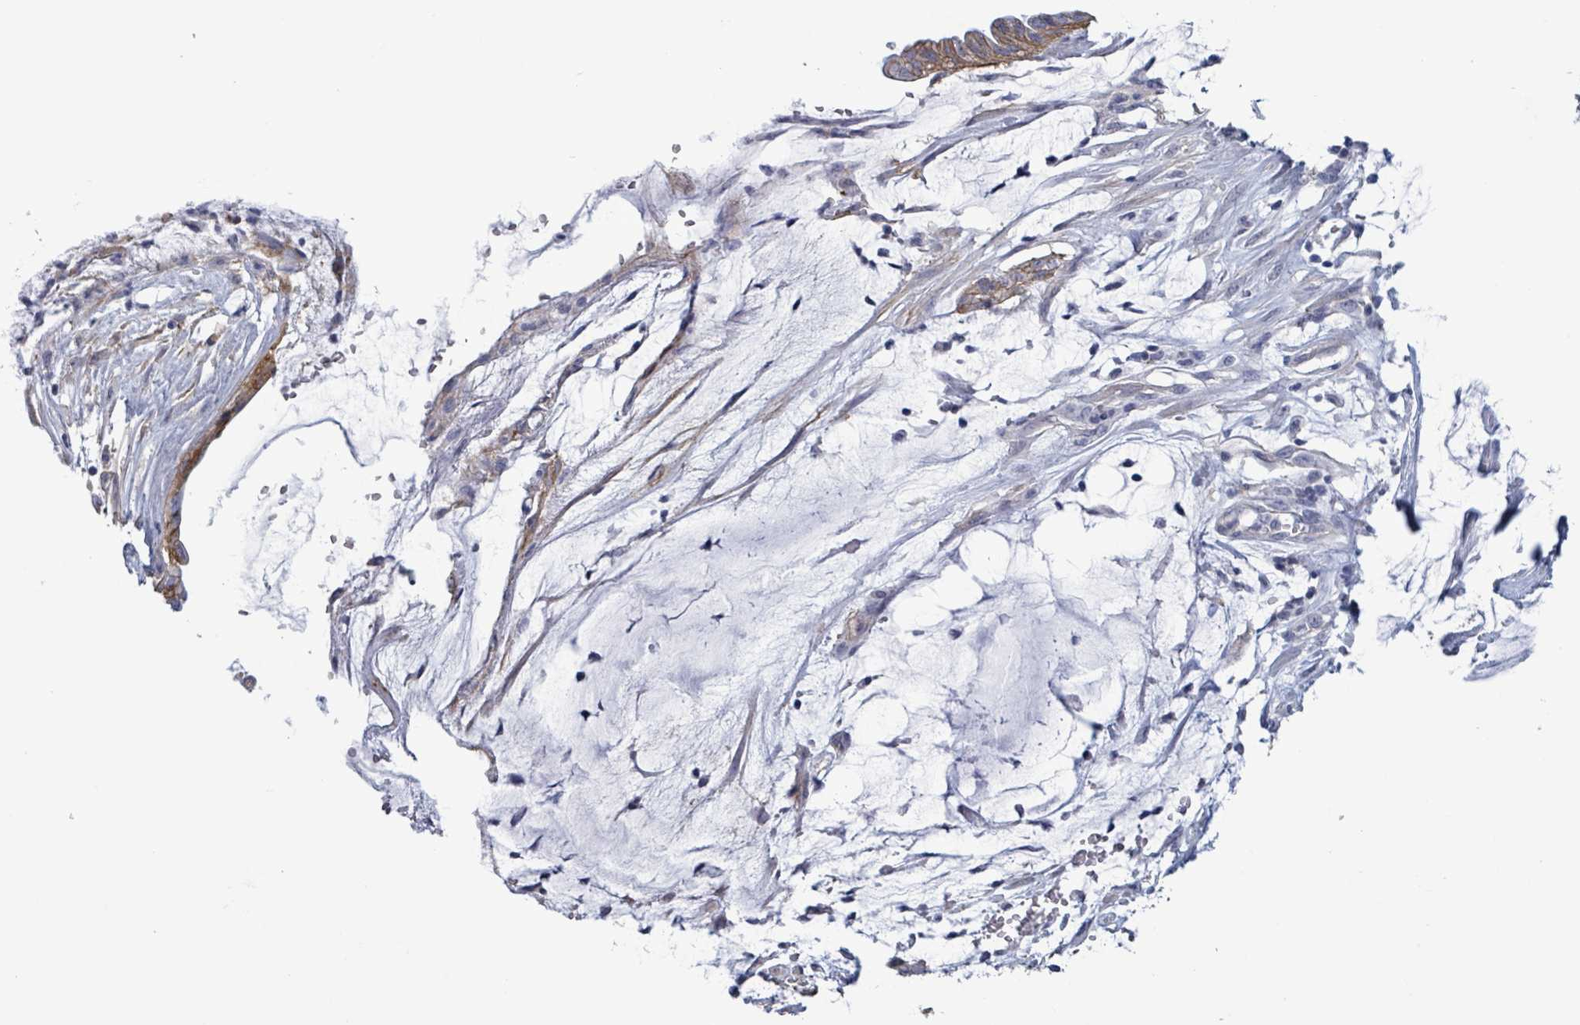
{"staining": {"intensity": "weak", "quantity": ">75%", "location": "cytoplasmic/membranous"}, "tissue": "ovarian cancer", "cell_type": "Tumor cells", "image_type": "cancer", "snomed": [{"axis": "morphology", "description": "Cystadenocarcinoma, mucinous, NOS"}, {"axis": "topography", "description": "Ovary"}], "caption": "Immunohistochemical staining of human mucinous cystadenocarcinoma (ovarian) reveals weak cytoplasmic/membranous protein expression in approximately >75% of tumor cells. (Stains: DAB (3,3'-diaminobenzidine) in brown, nuclei in blue, Microscopy: brightfield microscopy at high magnification).", "gene": "BSG", "patient": {"sex": "female", "age": 73}}